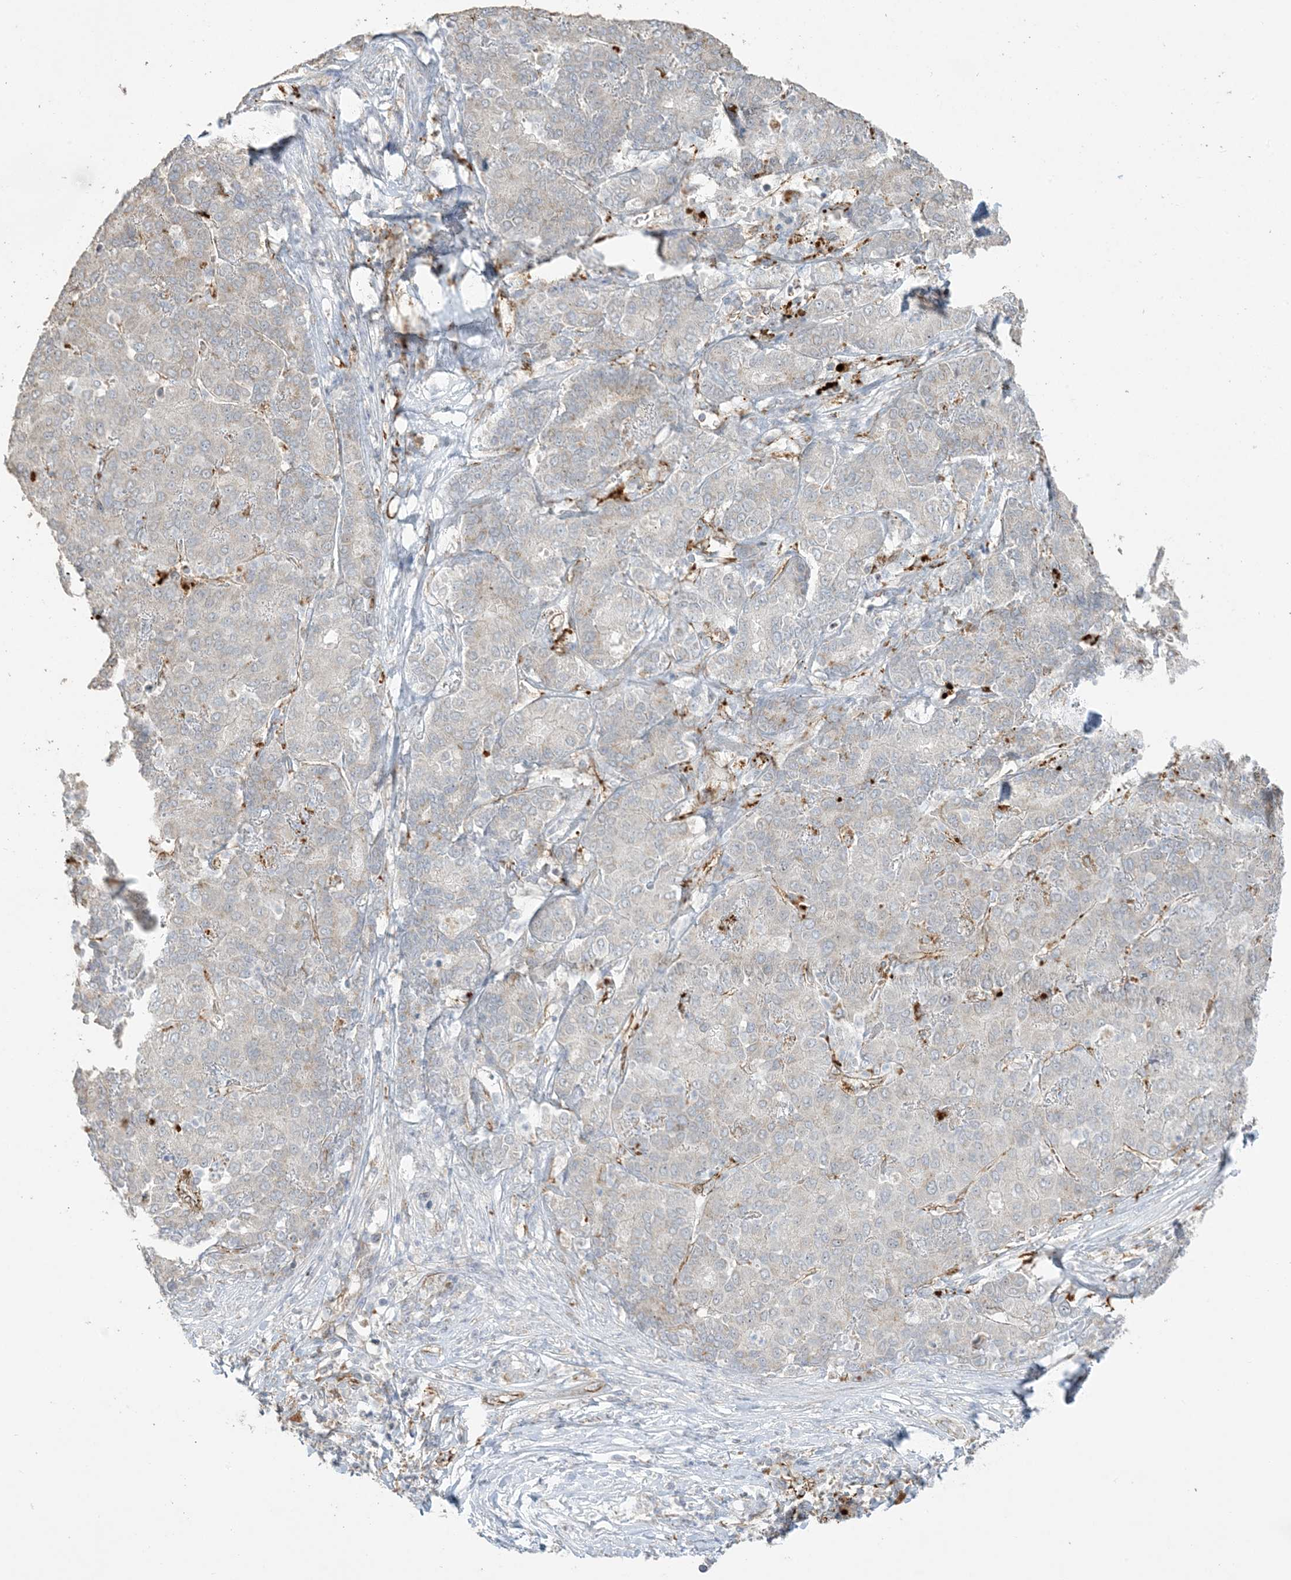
{"staining": {"intensity": "negative", "quantity": "none", "location": "none"}, "tissue": "liver cancer", "cell_type": "Tumor cells", "image_type": "cancer", "snomed": [{"axis": "morphology", "description": "Carcinoma, Hepatocellular, NOS"}, {"axis": "topography", "description": "Liver"}], "caption": "Tumor cells are negative for brown protein staining in liver cancer (hepatocellular carcinoma).", "gene": "AGA", "patient": {"sex": "male", "age": 65}}